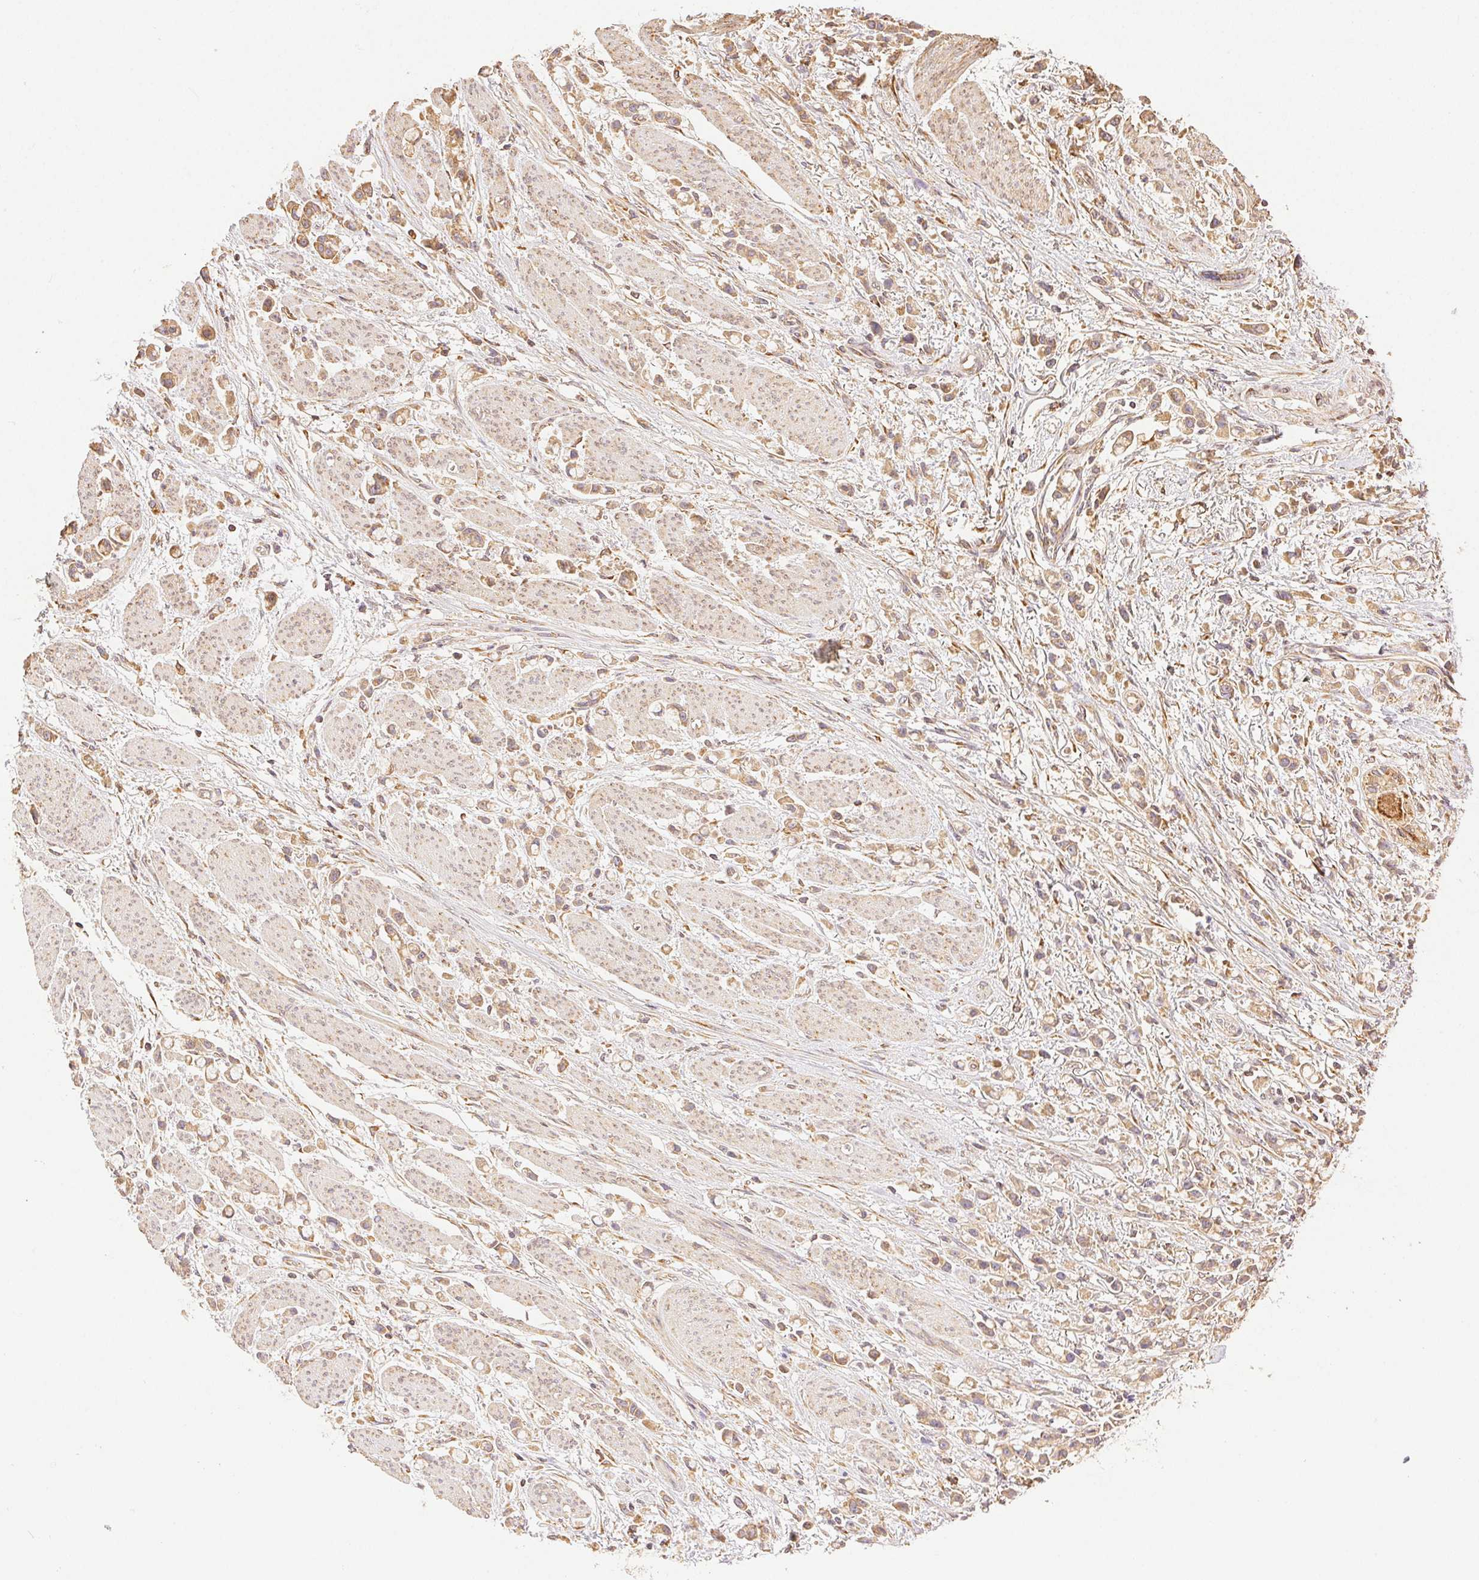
{"staining": {"intensity": "moderate", "quantity": ">75%", "location": "cytoplasmic/membranous"}, "tissue": "stomach cancer", "cell_type": "Tumor cells", "image_type": "cancer", "snomed": [{"axis": "morphology", "description": "Adenocarcinoma, NOS"}, {"axis": "topography", "description": "Stomach"}], "caption": "Immunohistochemical staining of human stomach cancer (adenocarcinoma) demonstrates medium levels of moderate cytoplasmic/membranous expression in approximately >75% of tumor cells.", "gene": "ENTREP1", "patient": {"sex": "female", "age": 81}}